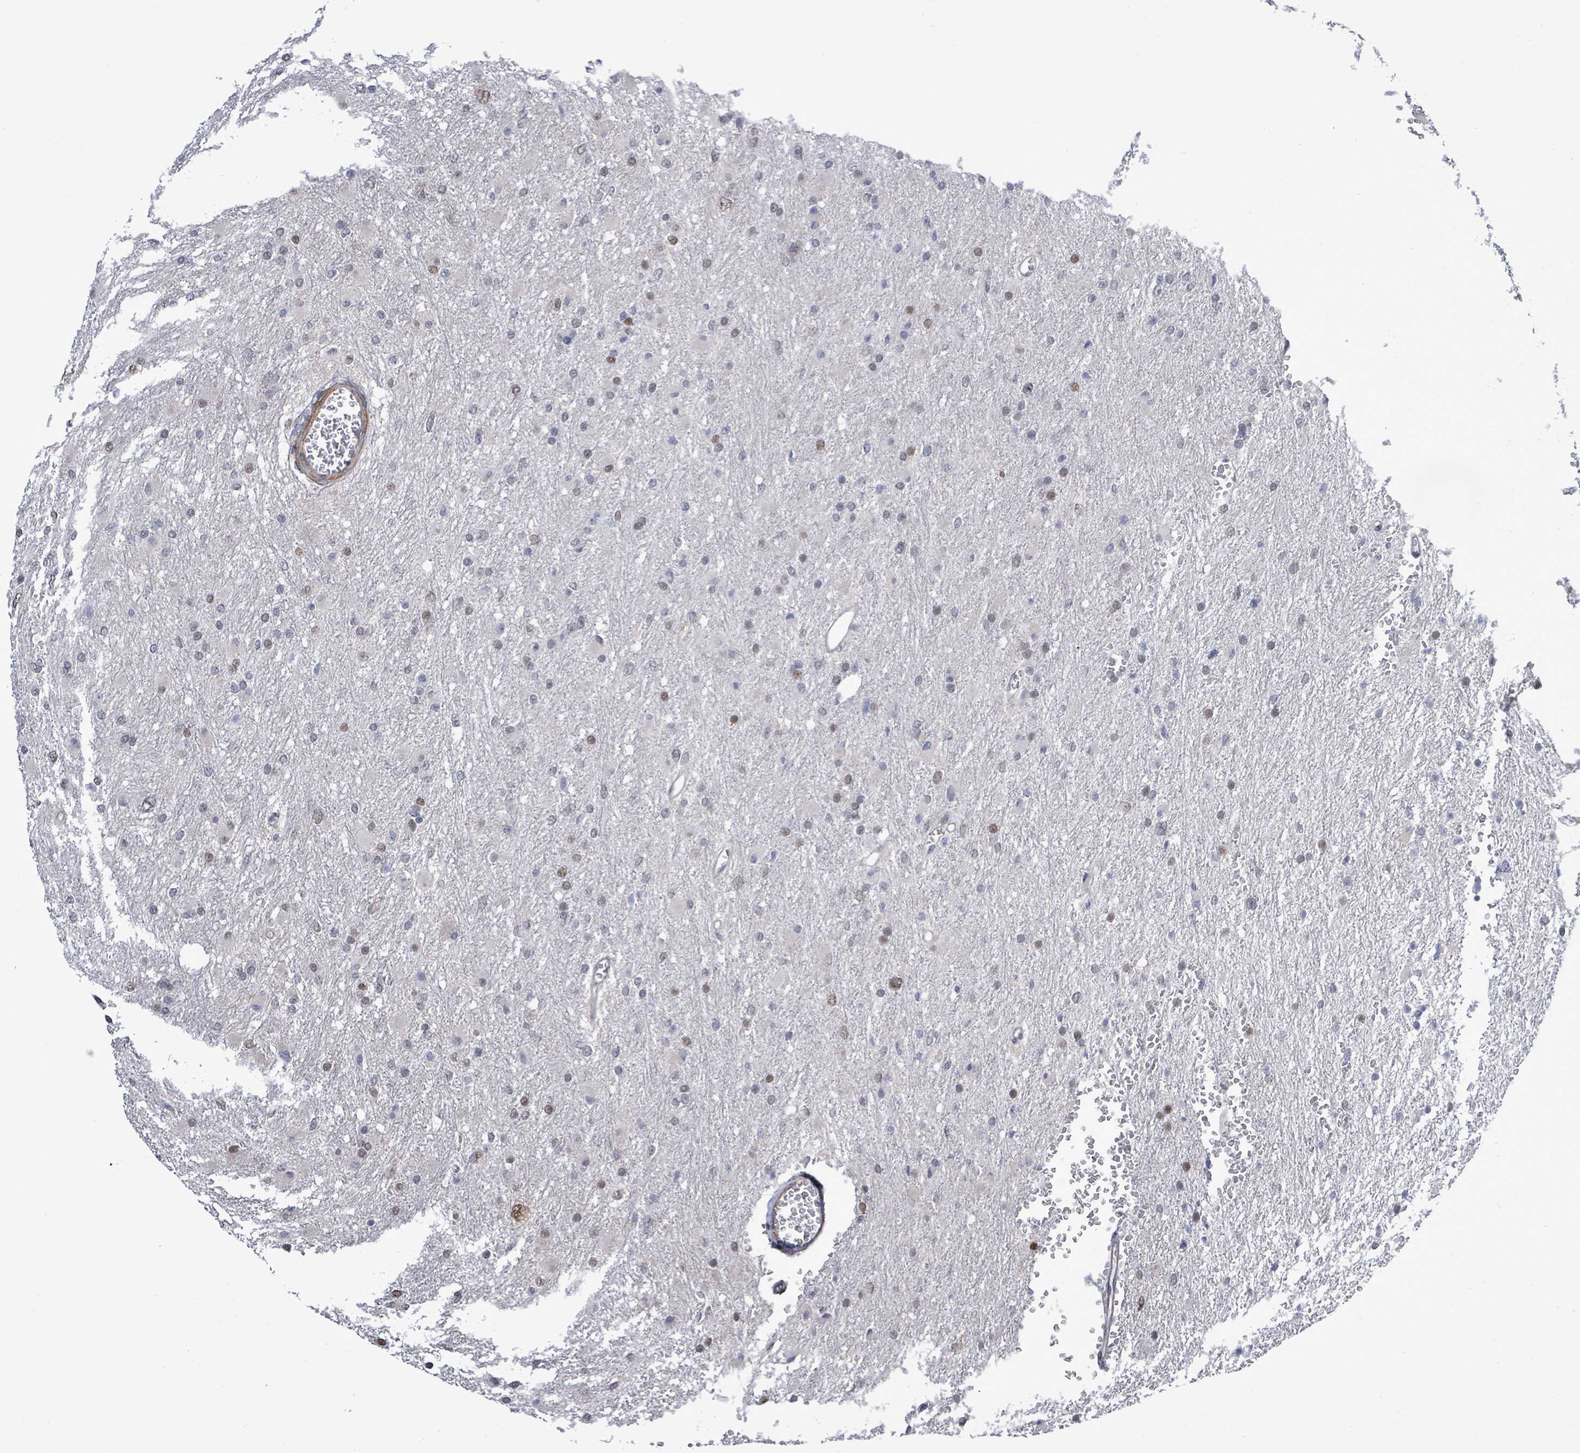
{"staining": {"intensity": "weak", "quantity": "<25%", "location": "nuclear"}, "tissue": "glioma", "cell_type": "Tumor cells", "image_type": "cancer", "snomed": [{"axis": "morphology", "description": "Glioma, malignant, High grade"}, {"axis": "topography", "description": "Cerebral cortex"}], "caption": "A micrograph of malignant glioma (high-grade) stained for a protein demonstrates no brown staining in tumor cells.", "gene": "PAPSS1", "patient": {"sex": "female", "age": 36}}